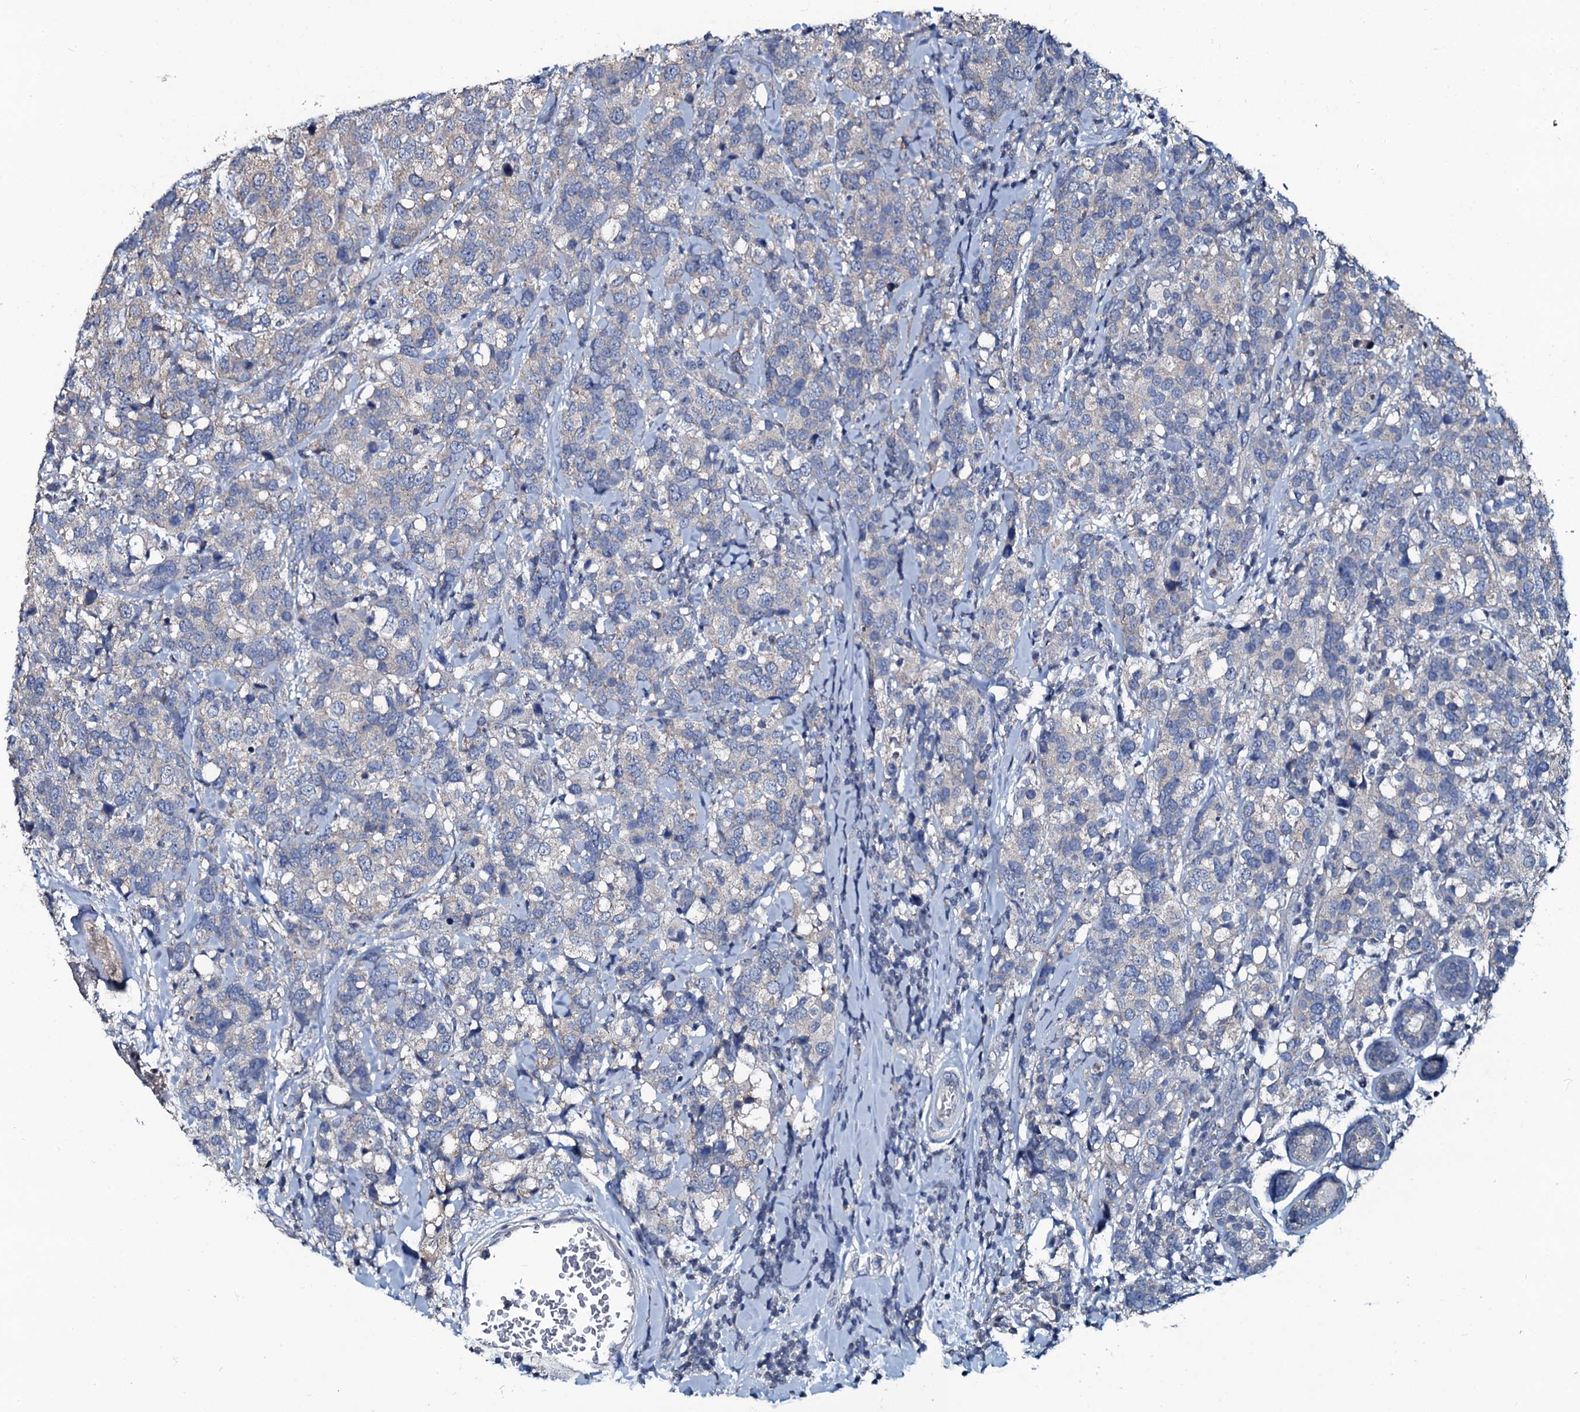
{"staining": {"intensity": "weak", "quantity": "<25%", "location": "cytoplasmic/membranous"}, "tissue": "breast cancer", "cell_type": "Tumor cells", "image_type": "cancer", "snomed": [{"axis": "morphology", "description": "Lobular carcinoma"}, {"axis": "topography", "description": "Breast"}], "caption": "High power microscopy image of an IHC micrograph of breast lobular carcinoma, revealing no significant expression in tumor cells.", "gene": "USPL1", "patient": {"sex": "female", "age": 59}}